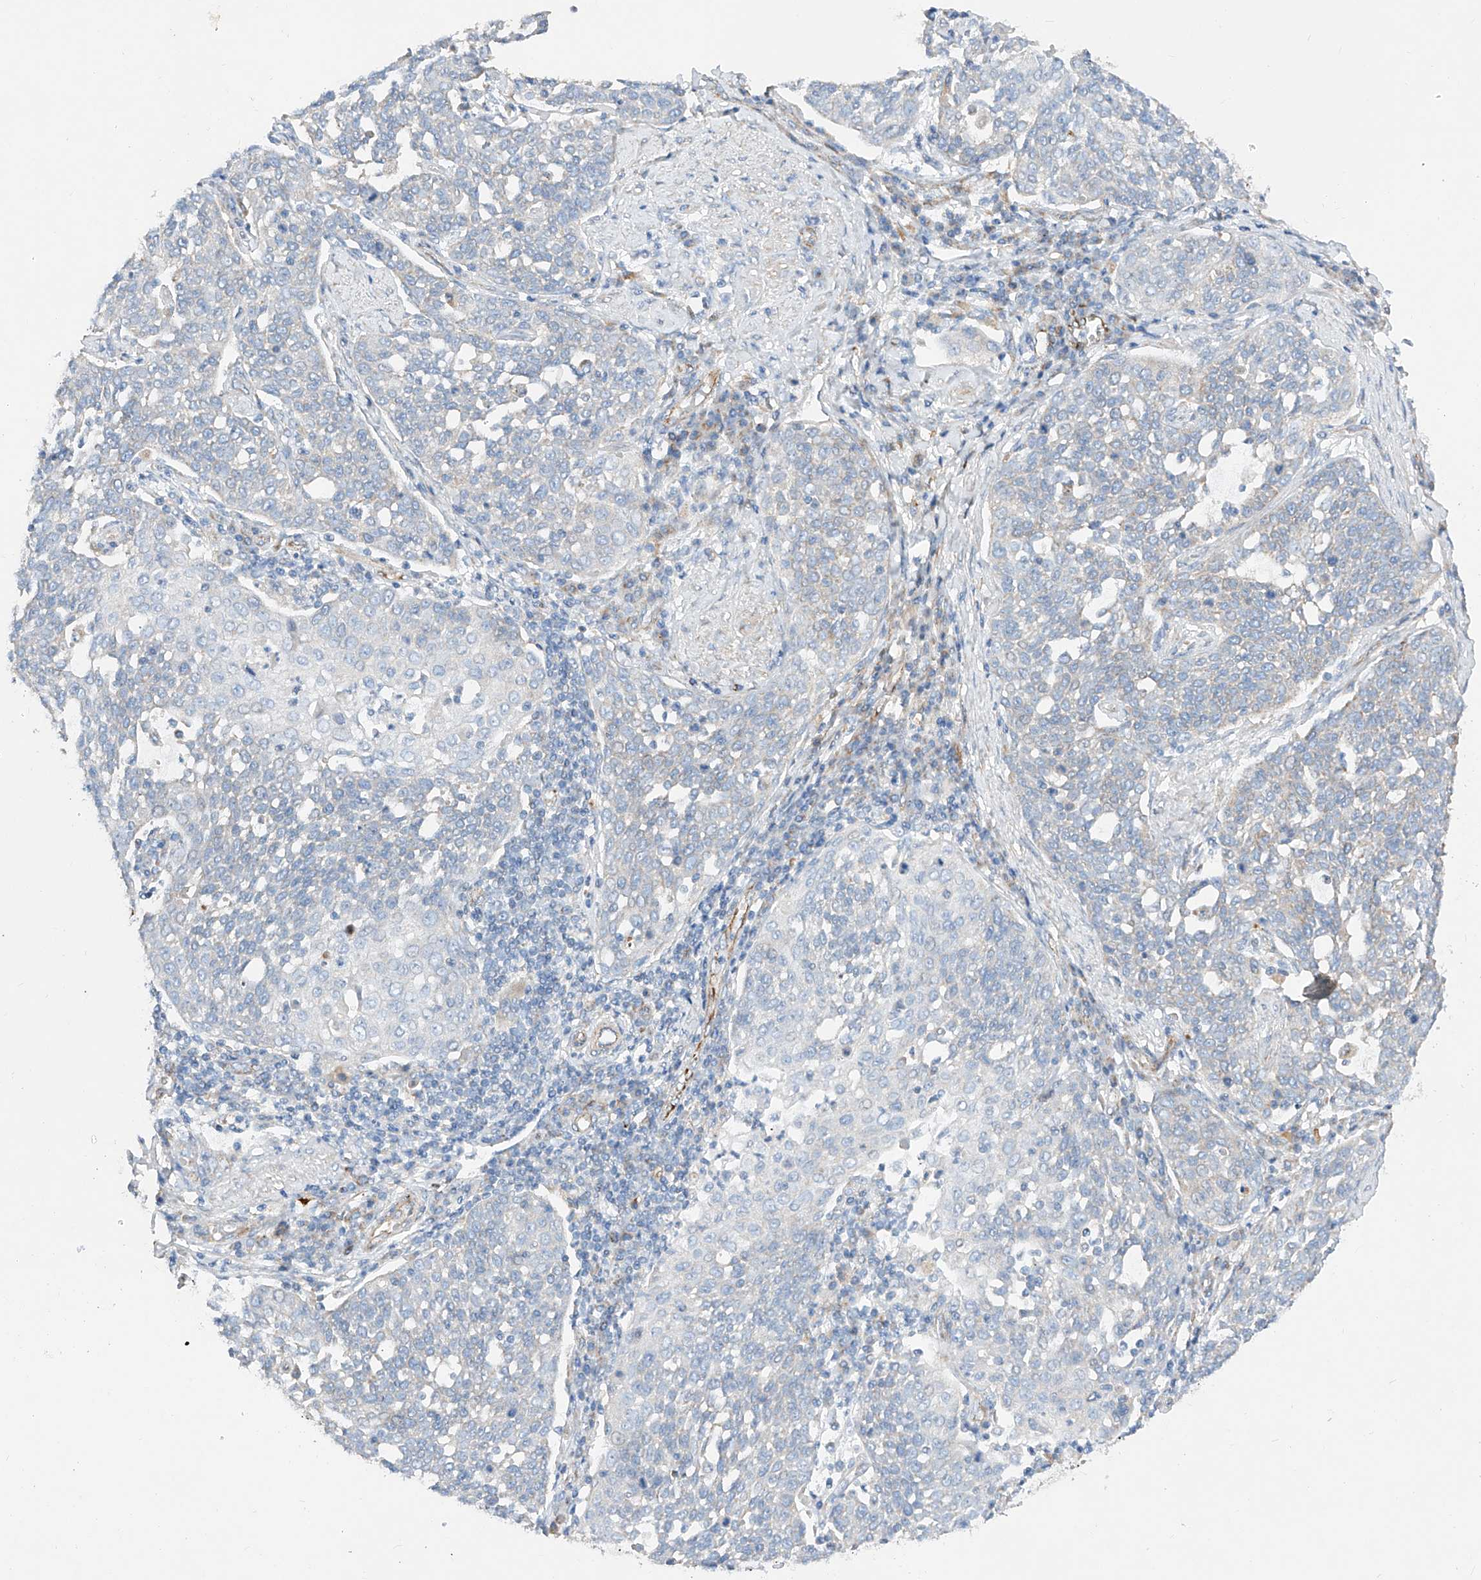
{"staining": {"intensity": "negative", "quantity": "none", "location": "none"}, "tissue": "cervical cancer", "cell_type": "Tumor cells", "image_type": "cancer", "snomed": [{"axis": "morphology", "description": "Squamous cell carcinoma, NOS"}, {"axis": "topography", "description": "Cervix"}], "caption": "Immunohistochemistry image of neoplastic tissue: human cervical cancer (squamous cell carcinoma) stained with DAB (3,3'-diaminobenzidine) demonstrates no significant protein staining in tumor cells. The staining was performed using DAB to visualize the protein expression in brown, while the nuclei were stained in blue with hematoxylin (Magnification: 20x).", "gene": "CST9", "patient": {"sex": "female", "age": 34}}